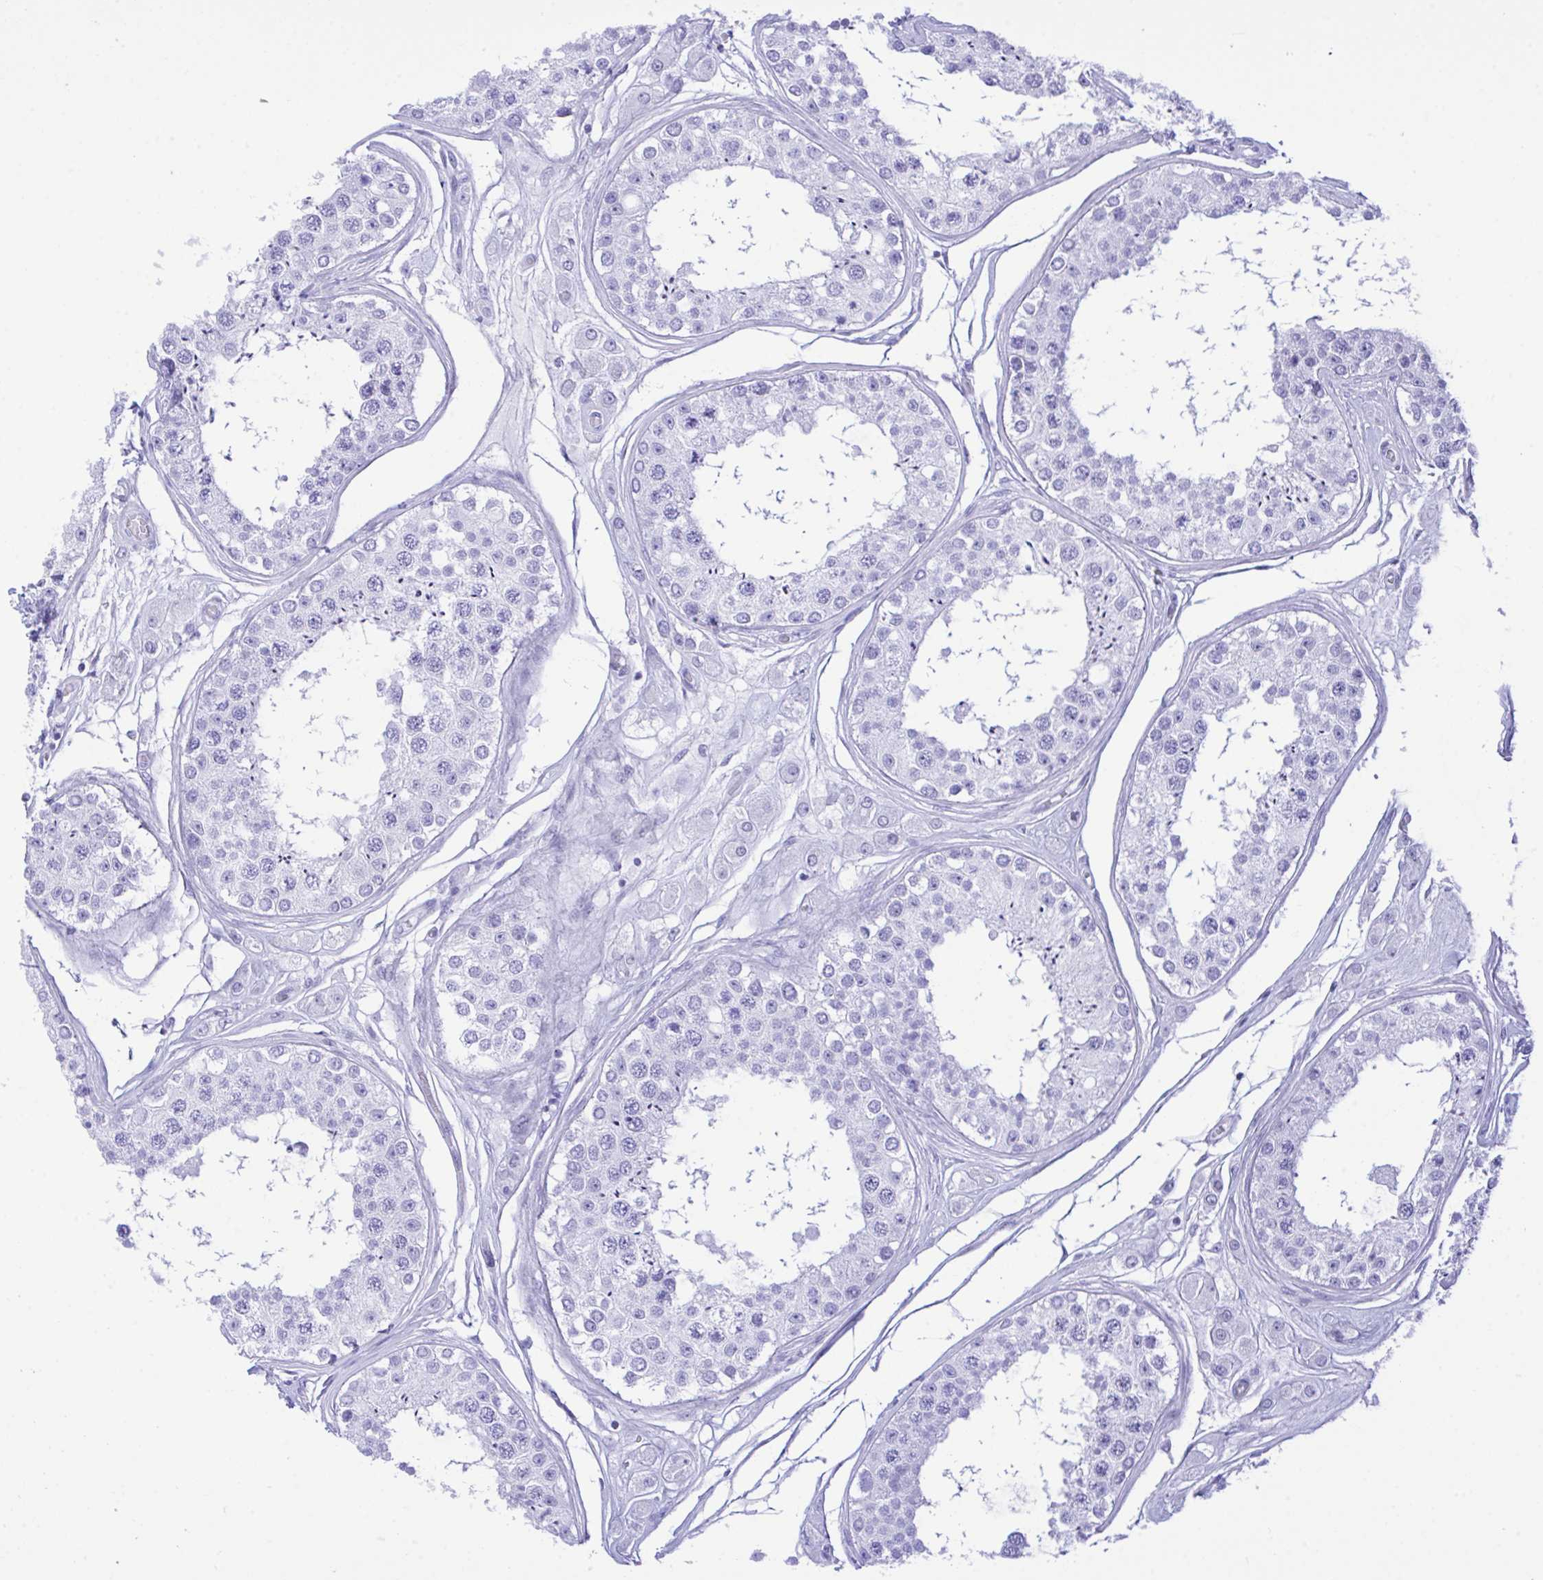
{"staining": {"intensity": "negative", "quantity": "none", "location": "none"}, "tissue": "testis", "cell_type": "Cells in seminiferous ducts", "image_type": "normal", "snomed": [{"axis": "morphology", "description": "Normal tissue, NOS"}, {"axis": "topography", "description": "Testis"}], "caption": "The histopathology image exhibits no significant positivity in cells in seminiferous ducts of testis. Nuclei are stained in blue.", "gene": "SELENOV", "patient": {"sex": "male", "age": 25}}